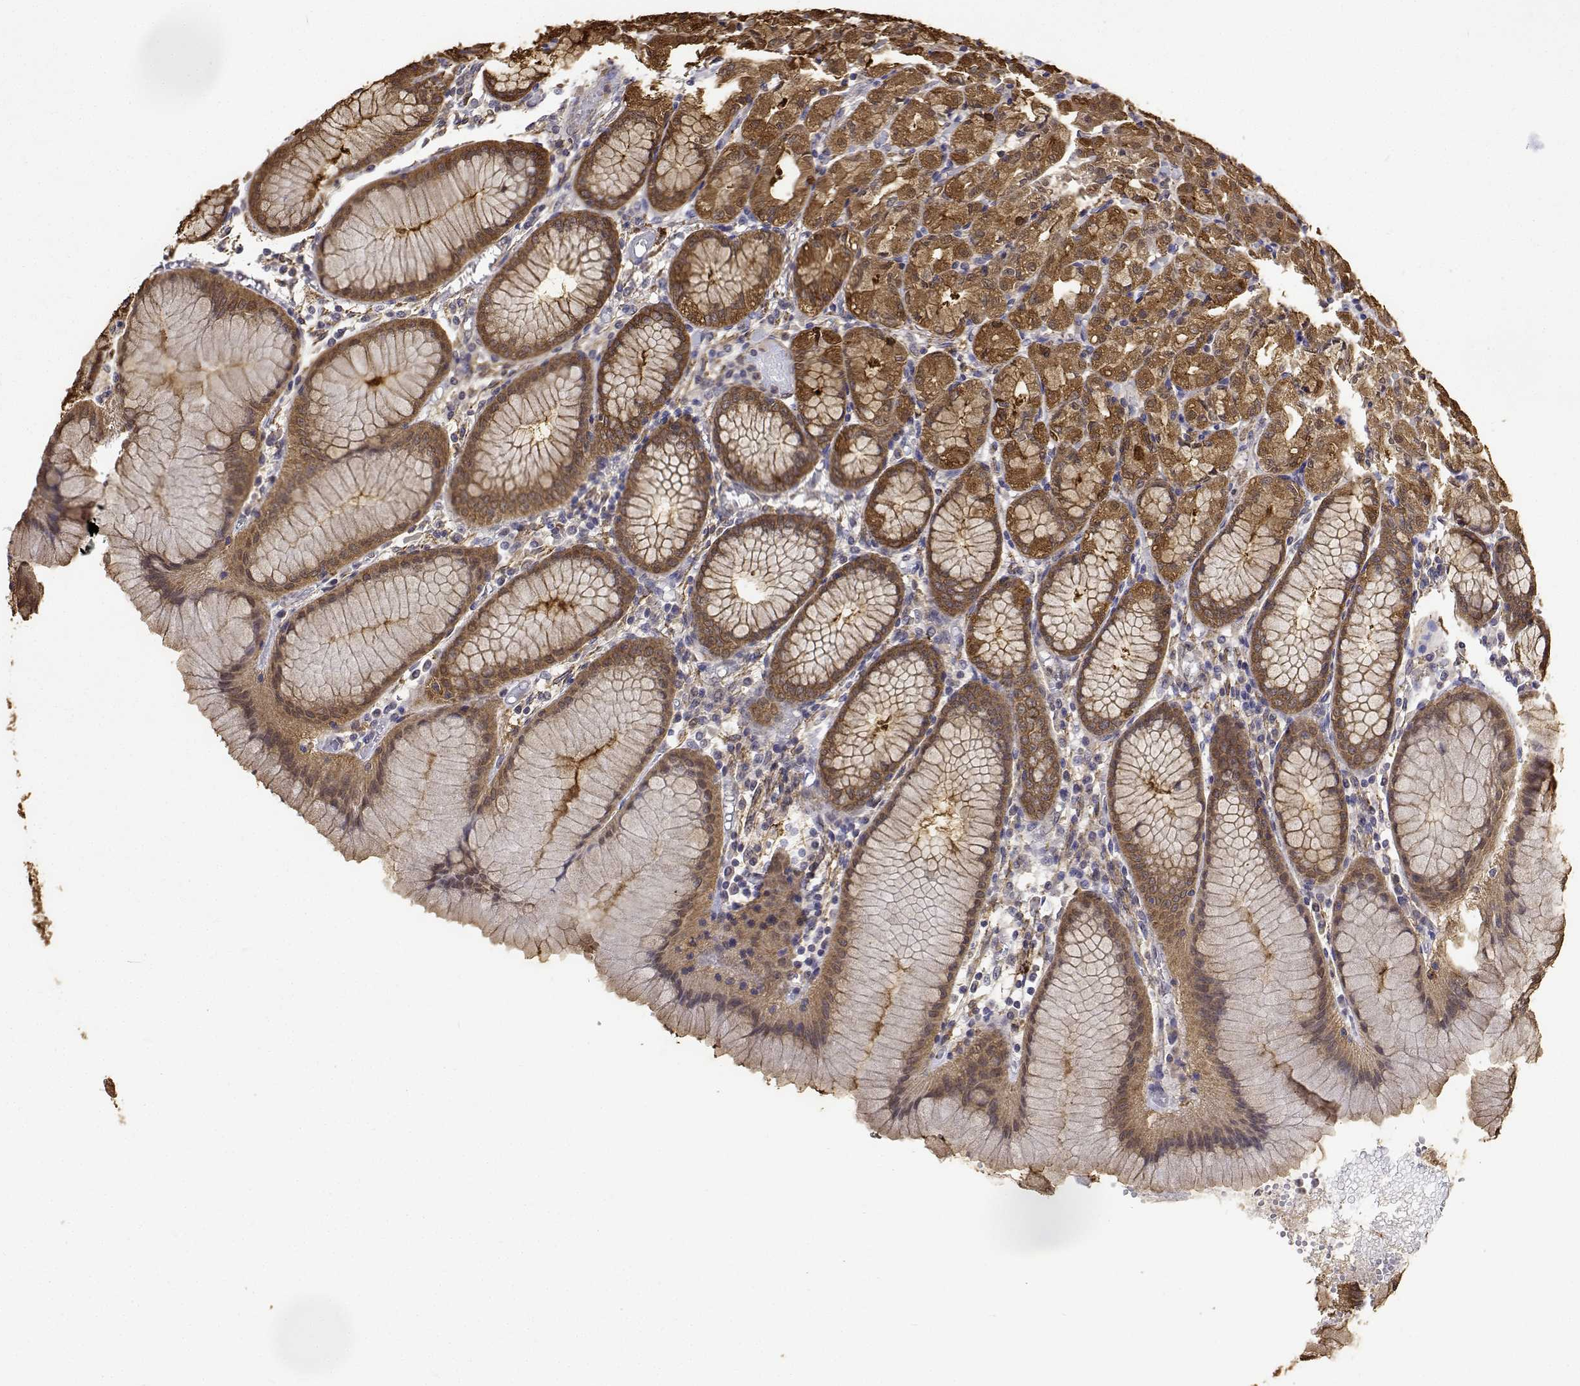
{"staining": {"intensity": "strong", "quantity": ">75%", "location": "cytoplasmic/membranous"}, "tissue": "stomach", "cell_type": "Glandular cells", "image_type": "normal", "snomed": [{"axis": "morphology", "description": "Normal tissue, NOS"}, {"axis": "topography", "description": "Stomach"}], "caption": "A high amount of strong cytoplasmic/membranous positivity is appreciated in about >75% of glandular cells in normal stomach. (DAB IHC with brightfield microscopy, high magnification).", "gene": "PCID2", "patient": {"sex": "female", "age": 57}}